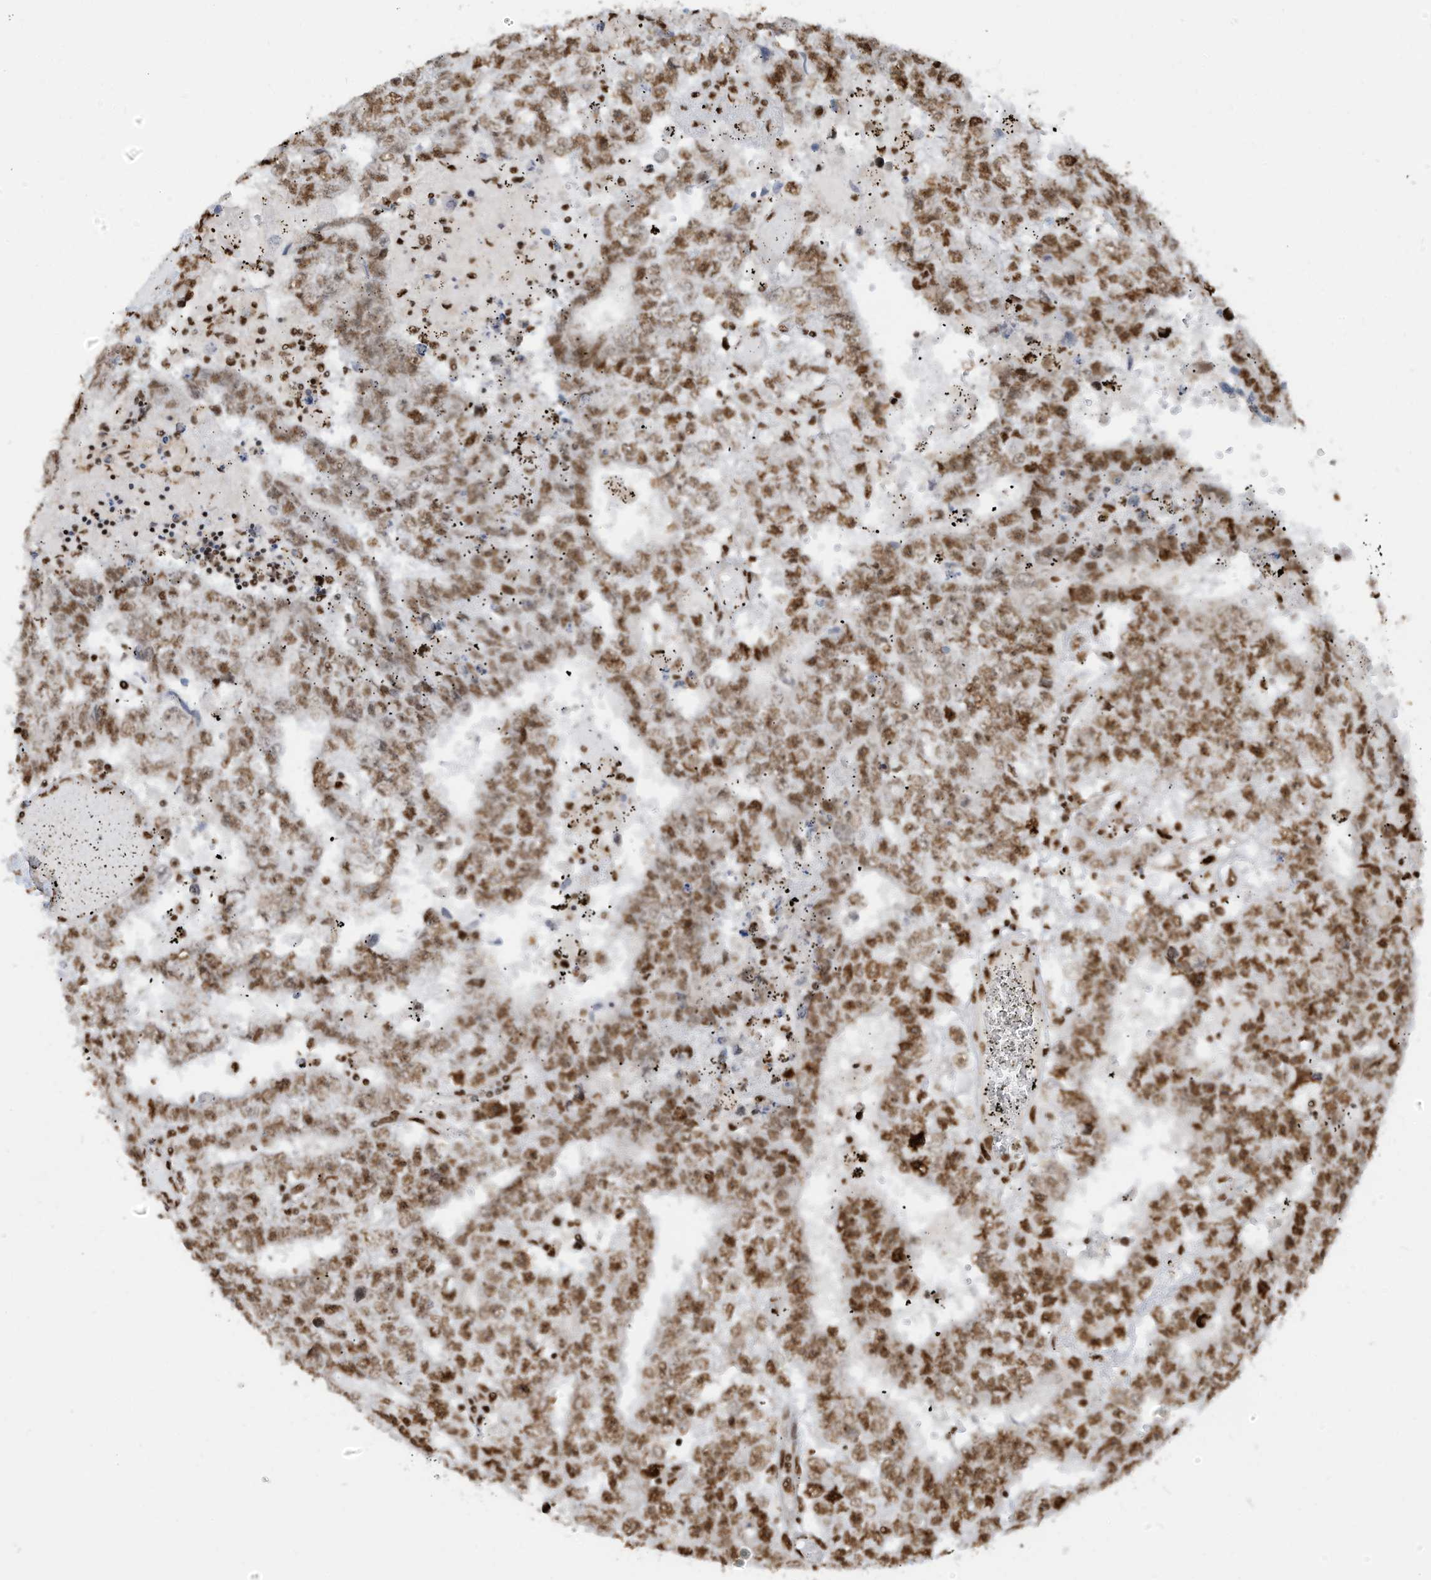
{"staining": {"intensity": "moderate", "quantity": ">75%", "location": "nuclear"}, "tissue": "testis cancer", "cell_type": "Tumor cells", "image_type": "cancer", "snomed": [{"axis": "morphology", "description": "Carcinoma, Embryonal, NOS"}, {"axis": "topography", "description": "Testis"}], "caption": "Brown immunohistochemical staining in human testis cancer displays moderate nuclear expression in about >75% of tumor cells.", "gene": "SAMD15", "patient": {"sex": "male", "age": 25}}